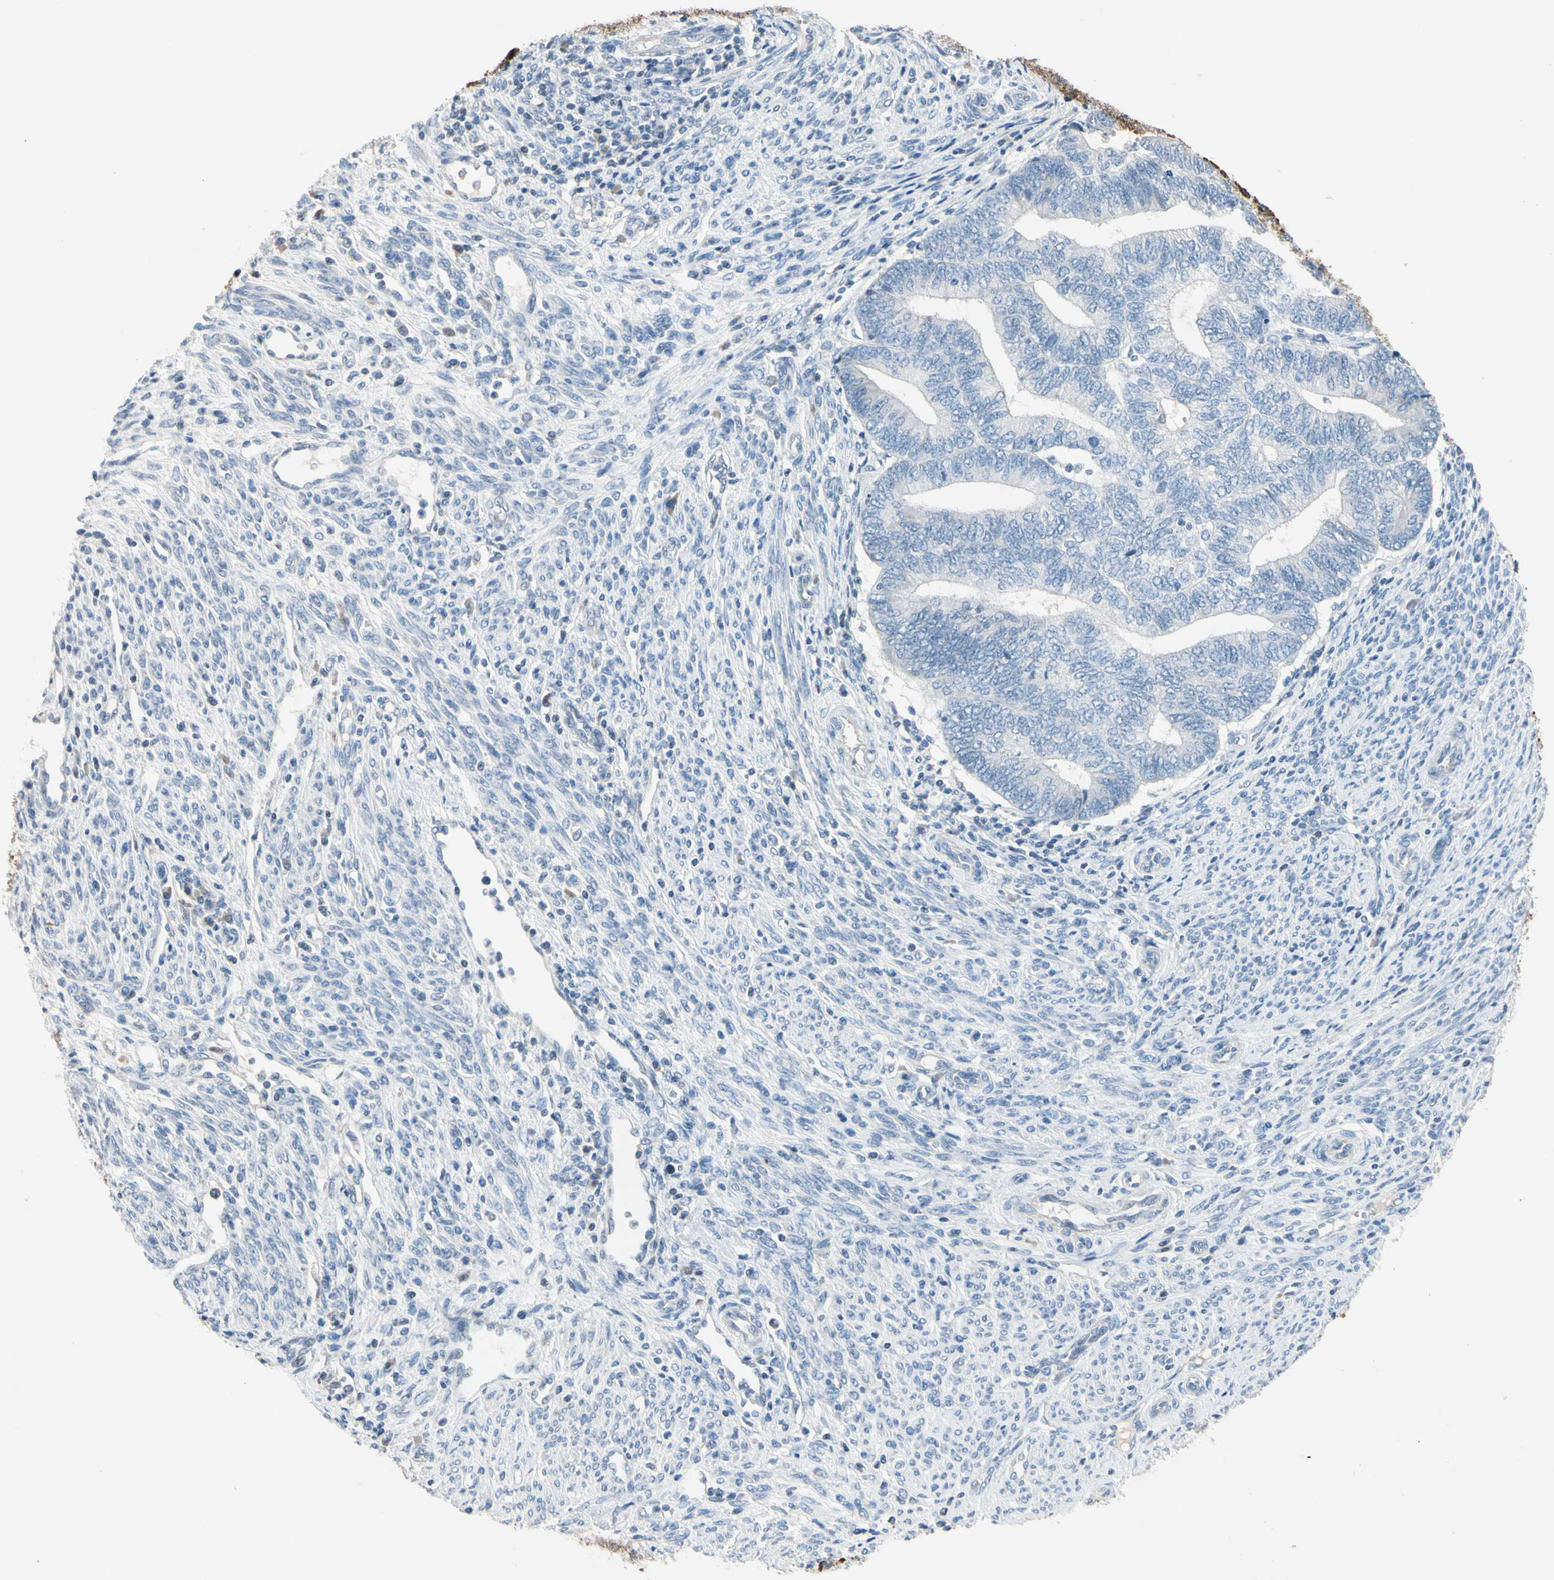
{"staining": {"intensity": "negative", "quantity": "none", "location": "none"}, "tissue": "endometrial cancer", "cell_type": "Tumor cells", "image_type": "cancer", "snomed": [{"axis": "morphology", "description": "Adenocarcinoma, NOS"}, {"axis": "topography", "description": "Uterus"}, {"axis": "topography", "description": "Endometrium"}], "caption": "A high-resolution micrograph shows IHC staining of endometrial cancer (adenocarcinoma), which demonstrates no significant expression in tumor cells.", "gene": "STK40", "patient": {"sex": "female", "age": 70}}